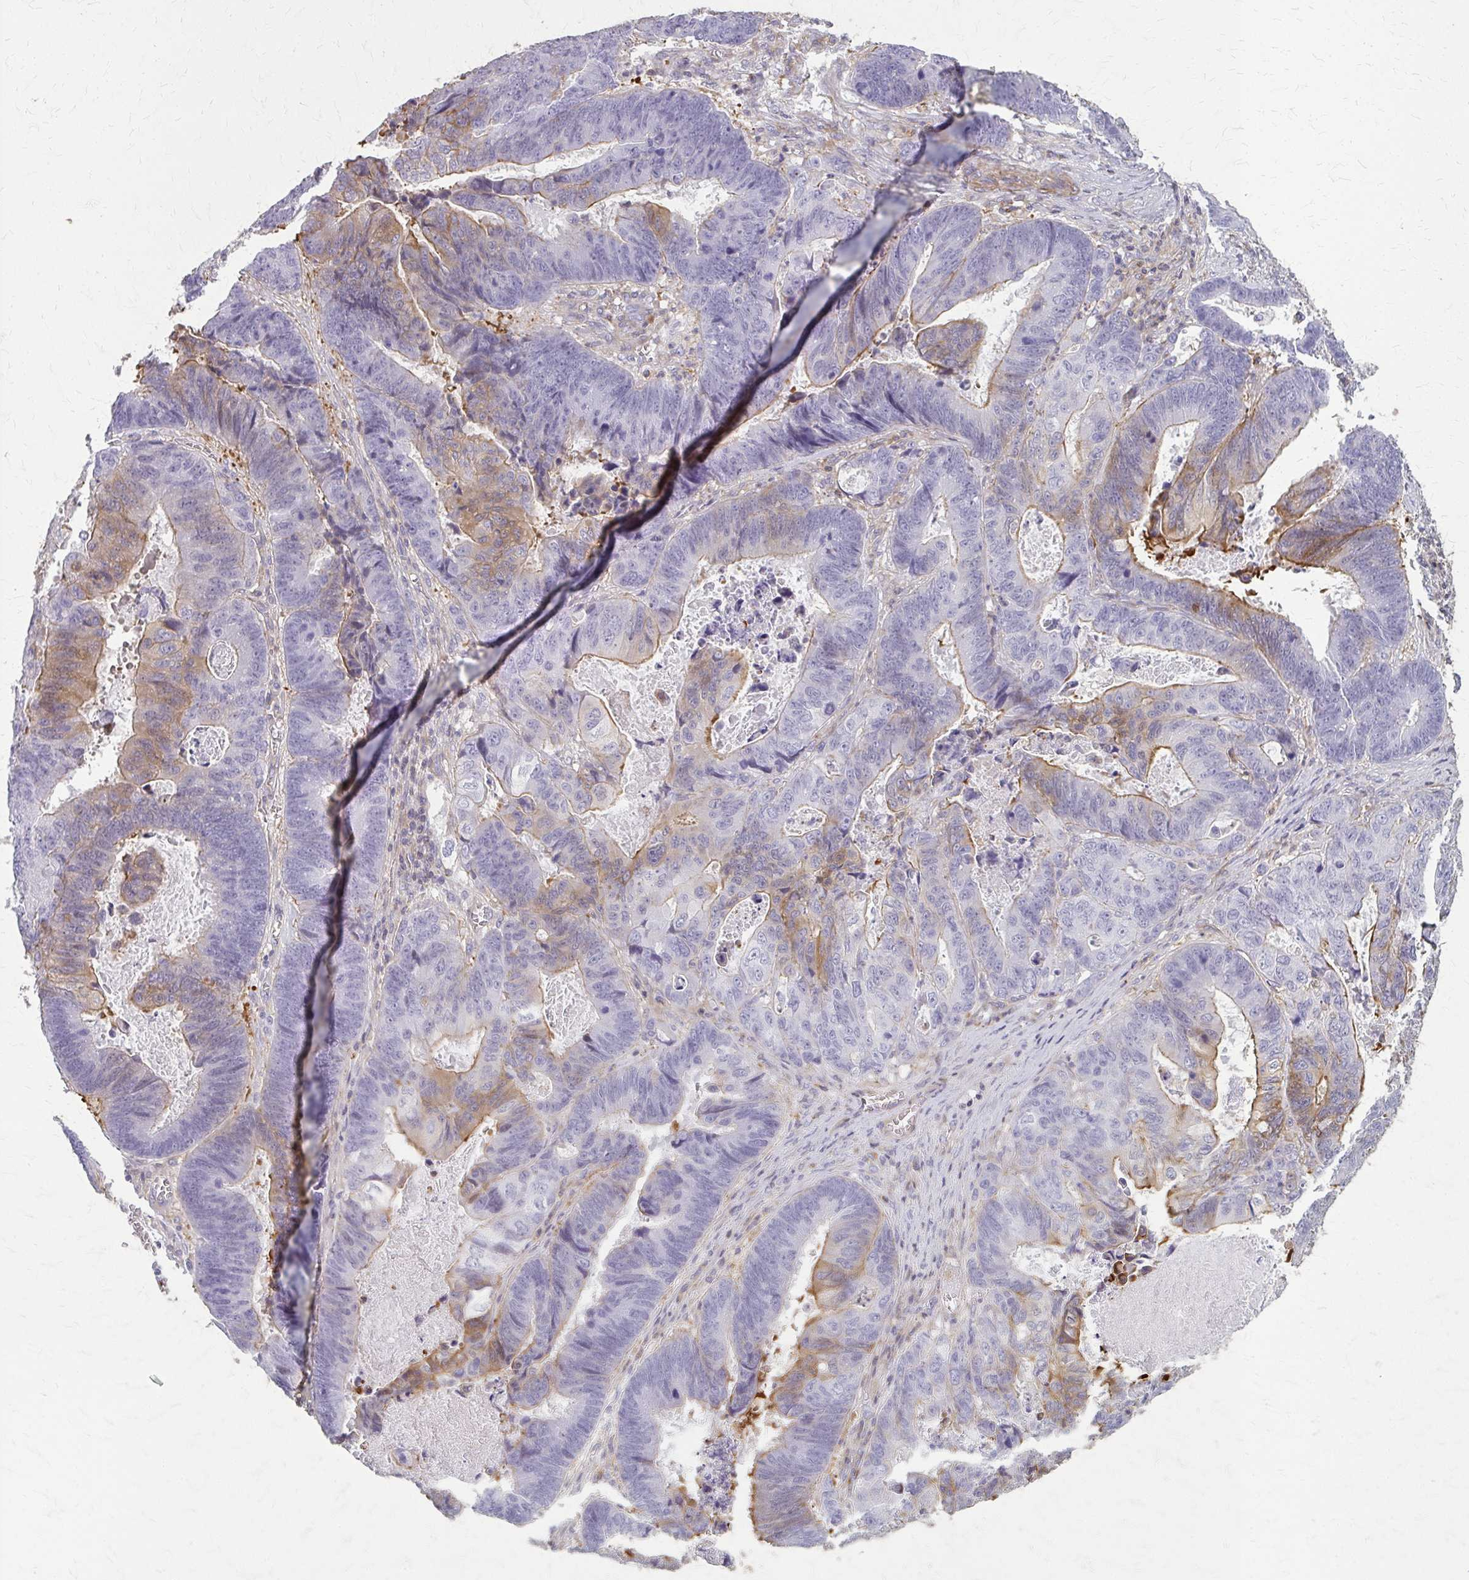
{"staining": {"intensity": "moderate", "quantity": "<25%", "location": "cytoplasmic/membranous"}, "tissue": "lung cancer", "cell_type": "Tumor cells", "image_type": "cancer", "snomed": [{"axis": "morphology", "description": "Aneuploidy"}, {"axis": "morphology", "description": "Adenocarcinoma, NOS"}, {"axis": "morphology", "description": "Adenocarcinoma primary or metastatic"}, {"axis": "topography", "description": "Lung"}], "caption": "Moderate cytoplasmic/membranous staining for a protein is appreciated in about <25% of tumor cells of lung cancer using IHC.", "gene": "TENM4", "patient": {"sex": "female", "age": 75}}